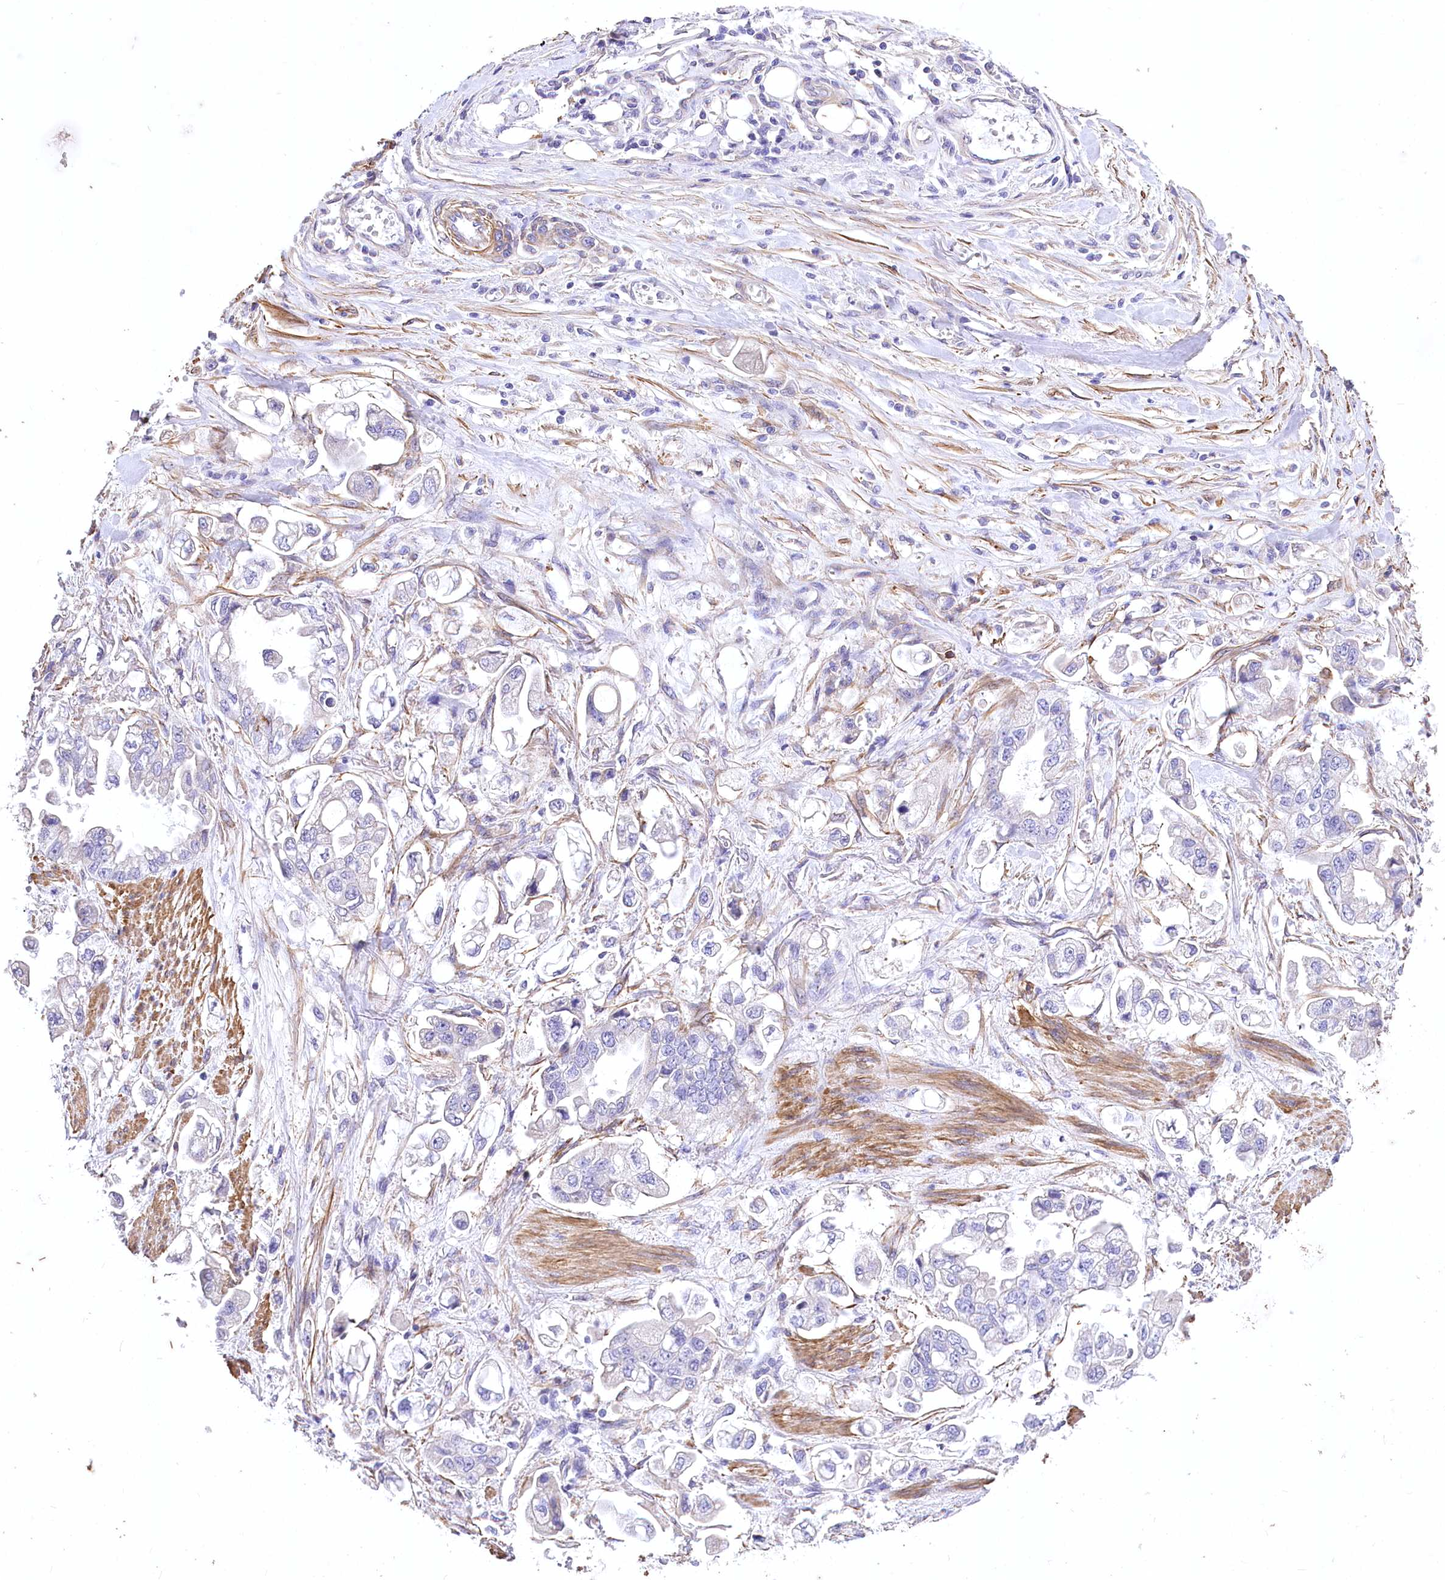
{"staining": {"intensity": "negative", "quantity": "none", "location": "none"}, "tissue": "stomach cancer", "cell_type": "Tumor cells", "image_type": "cancer", "snomed": [{"axis": "morphology", "description": "Adenocarcinoma, NOS"}, {"axis": "topography", "description": "Stomach"}], "caption": "This is a micrograph of immunohistochemistry staining of stomach cancer (adenocarcinoma), which shows no staining in tumor cells. (DAB immunohistochemistry (IHC) visualized using brightfield microscopy, high magnification).", "gene": "RDH16", "patient": {"sex": "male", "age": 62}}